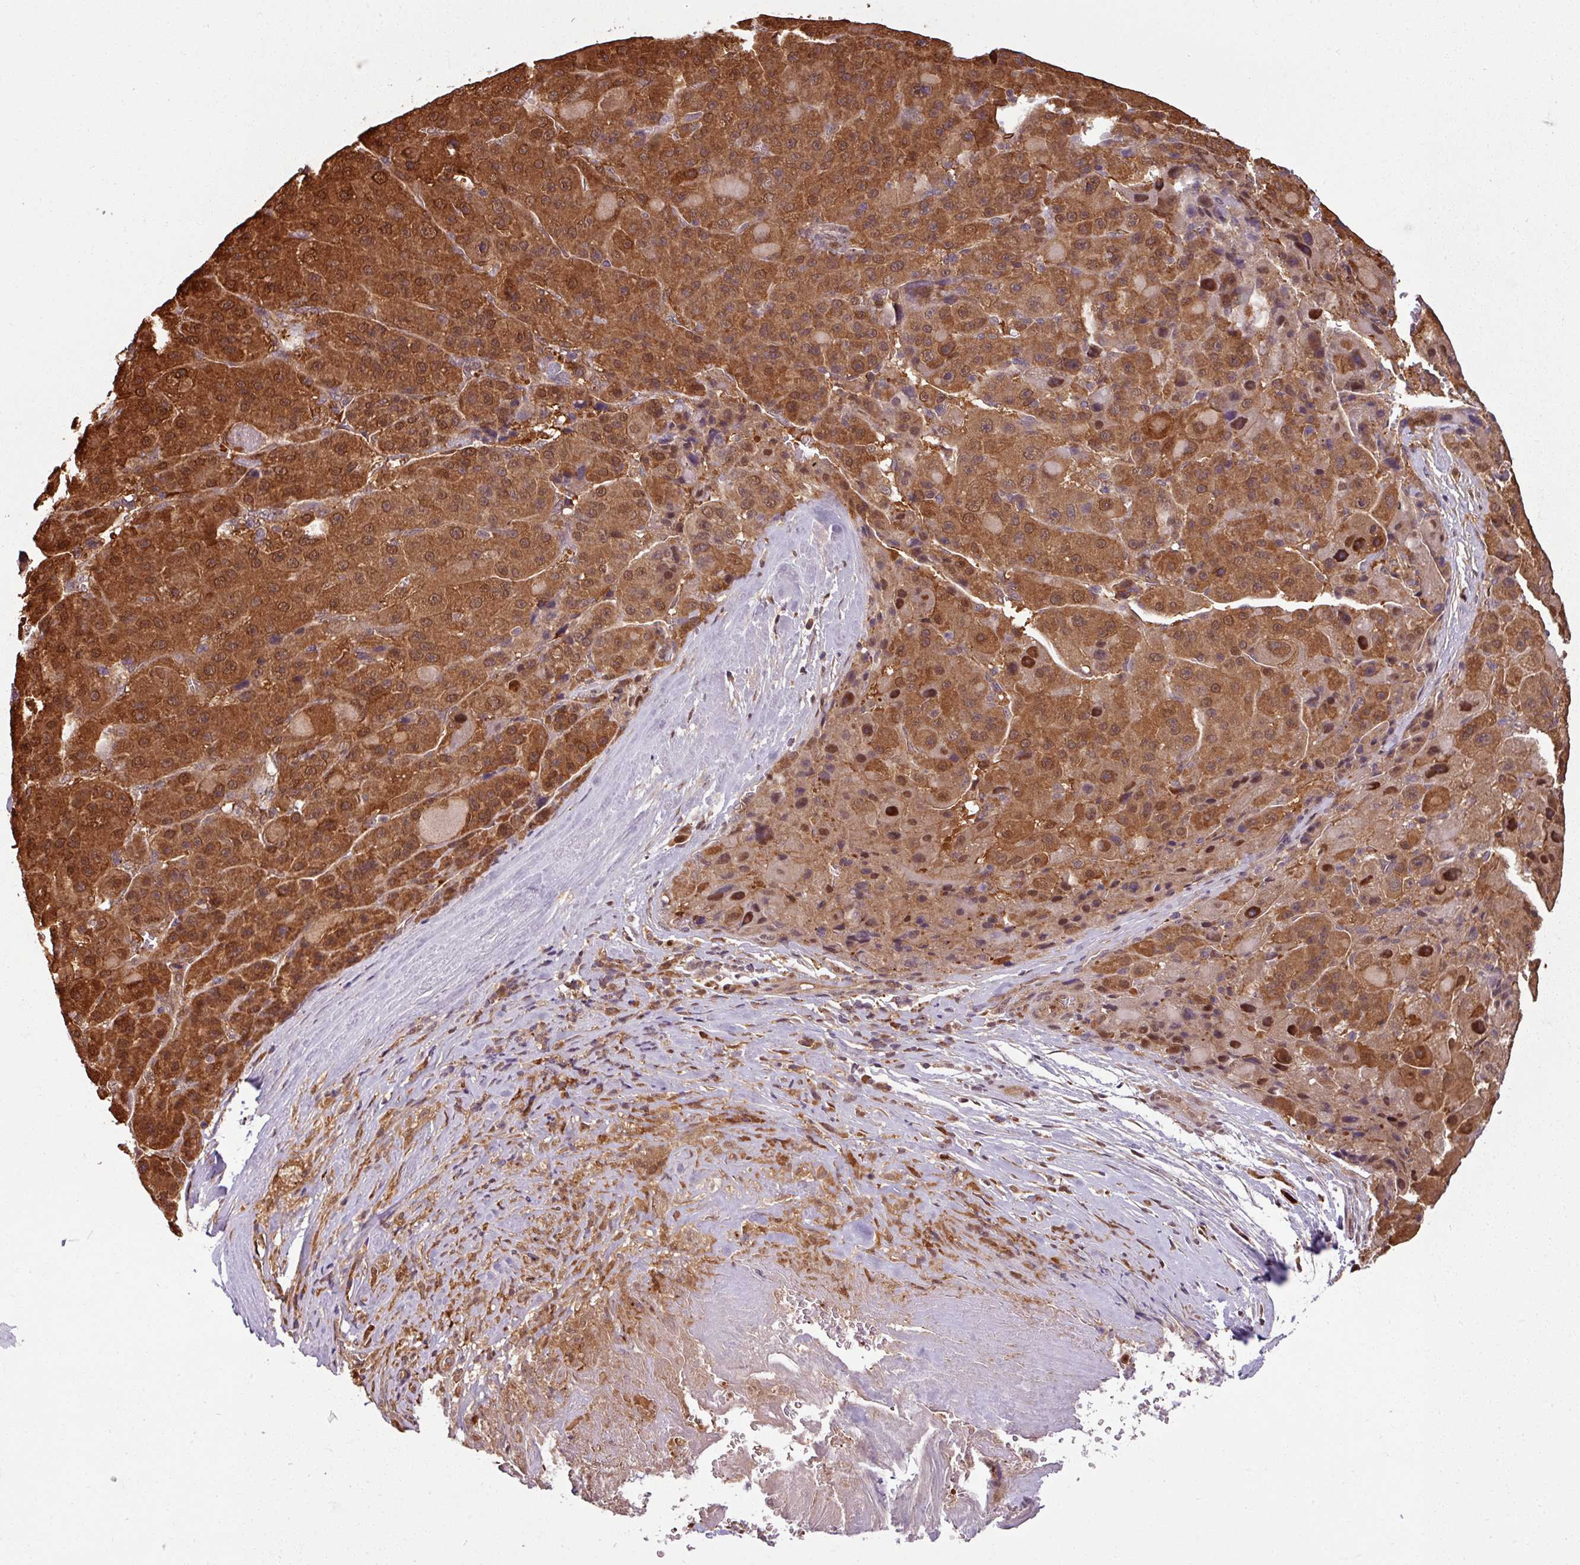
{"staining": {"intensity": "strong", "quantity": ">75%", "location": "cytoplasmic/membranous,nuclear"}, "tissue": "liver cancer", "cell_type": "Tumor cells", "image_type": "cancer", "snomed": [{"axis": "morphology", "description": "Carcinoma, Hepatocellular, NOS"}, {"axis": "topography", "description": "Liver"}], "caption": "There is high levels of strong cytoplasmic/membranous and nuclear expression in tumor cells of liver hepatocellular carcinoma, as demonstrated by immunohistochemical staining (brown color).", "gene": "KCTD11", "patient": {"sex": "male", "age": 76}}